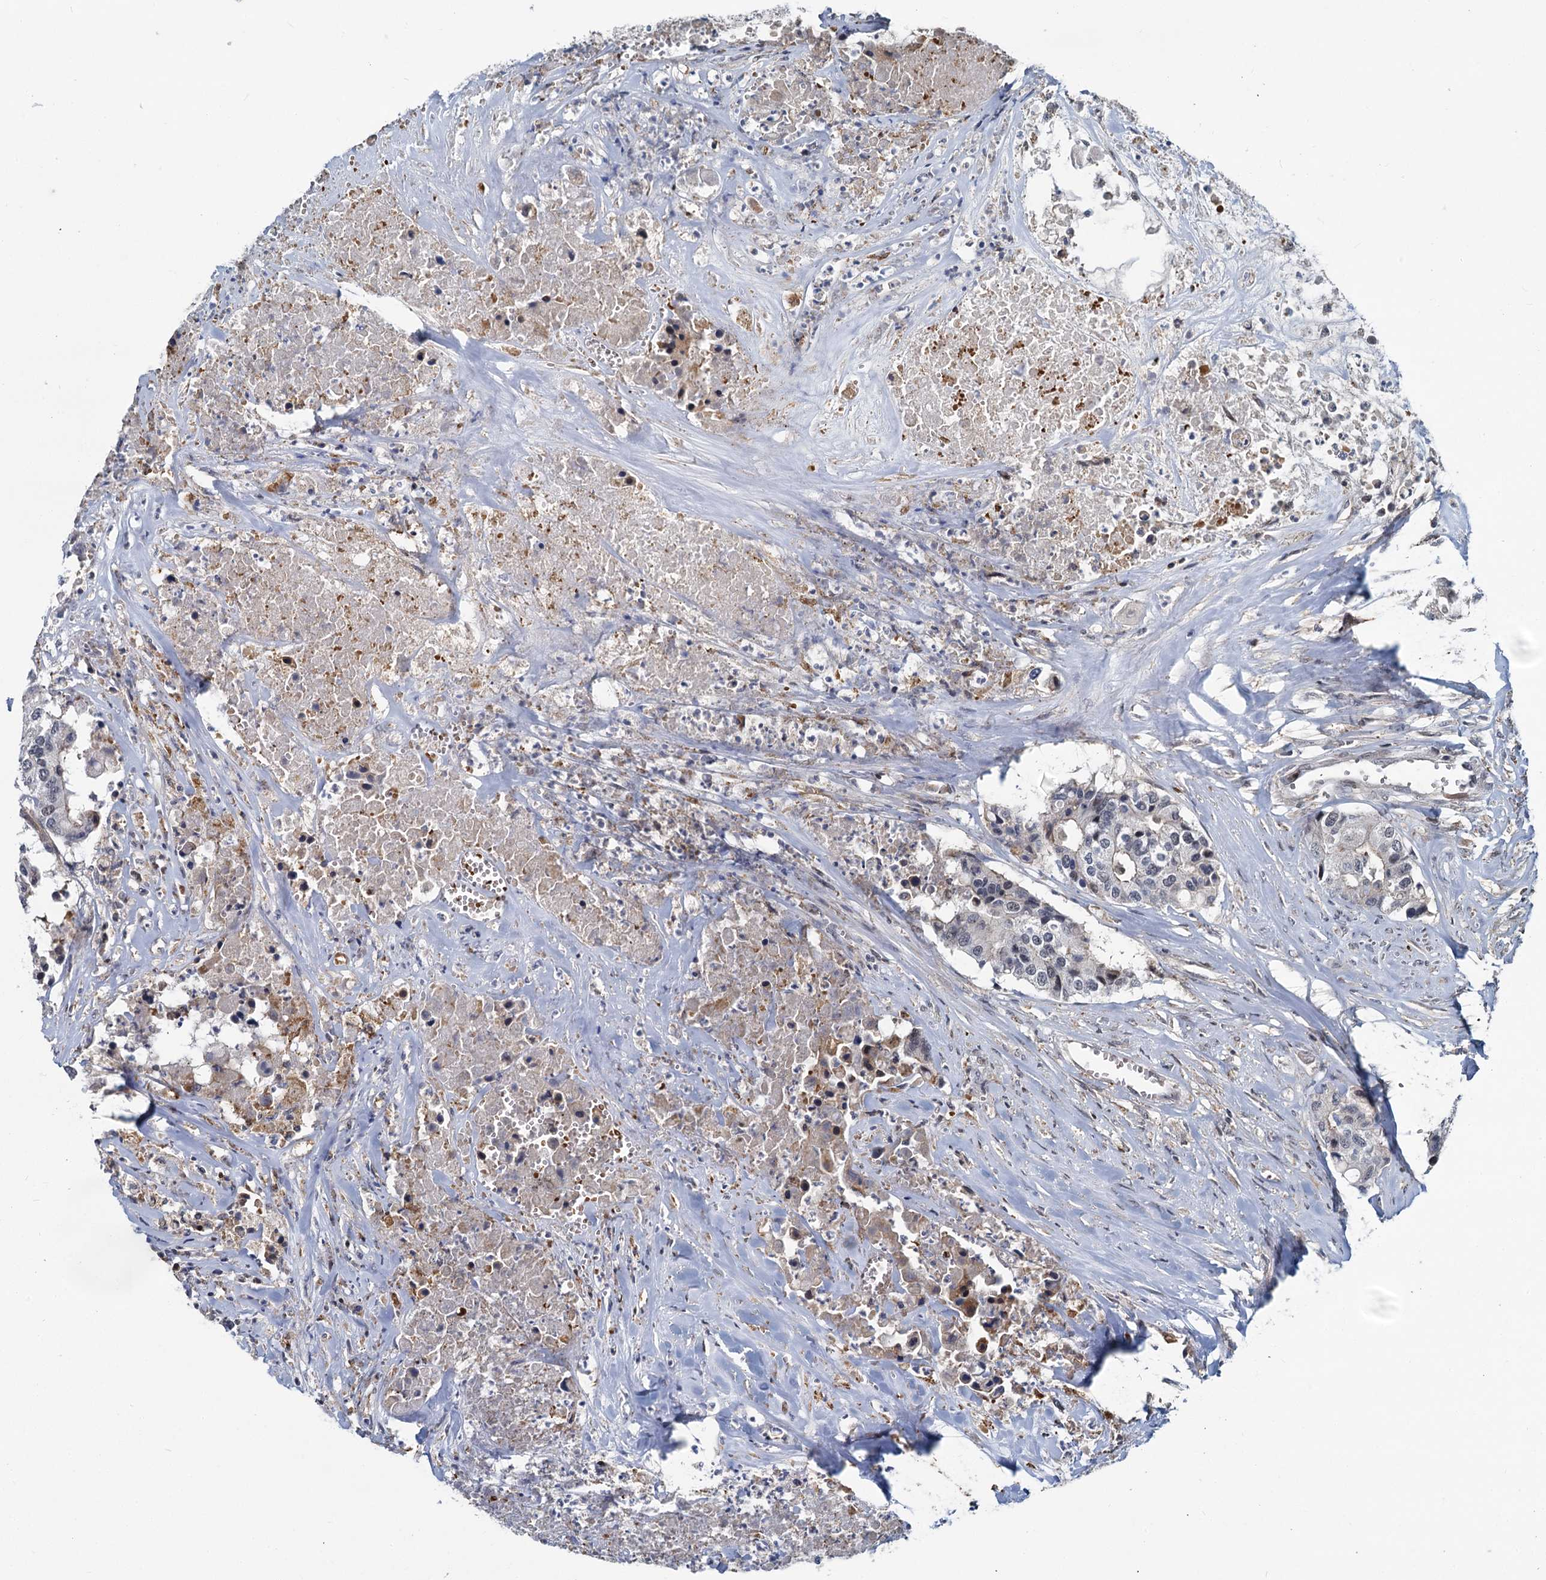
{"staining": {"intensity": "negative", "quantity": "none", "location": "none"}, "tissue": "colorectal cancer", "cell_type": "Tumor cells", "image_type": "cancer", "snomed": [{"axis": "morphology", "description": "Adenocarcinoma, NOS"}, {"axis": "topography", "description": "Colon"}], "caption": "Colorectal cancer (adenocarcinoma) stained for a protein using immunohistochemistry (IHC) demonstrates no positivity tumor cells.", "gene": "FANCI", "patient": {"sex": "male", "age": 77}}